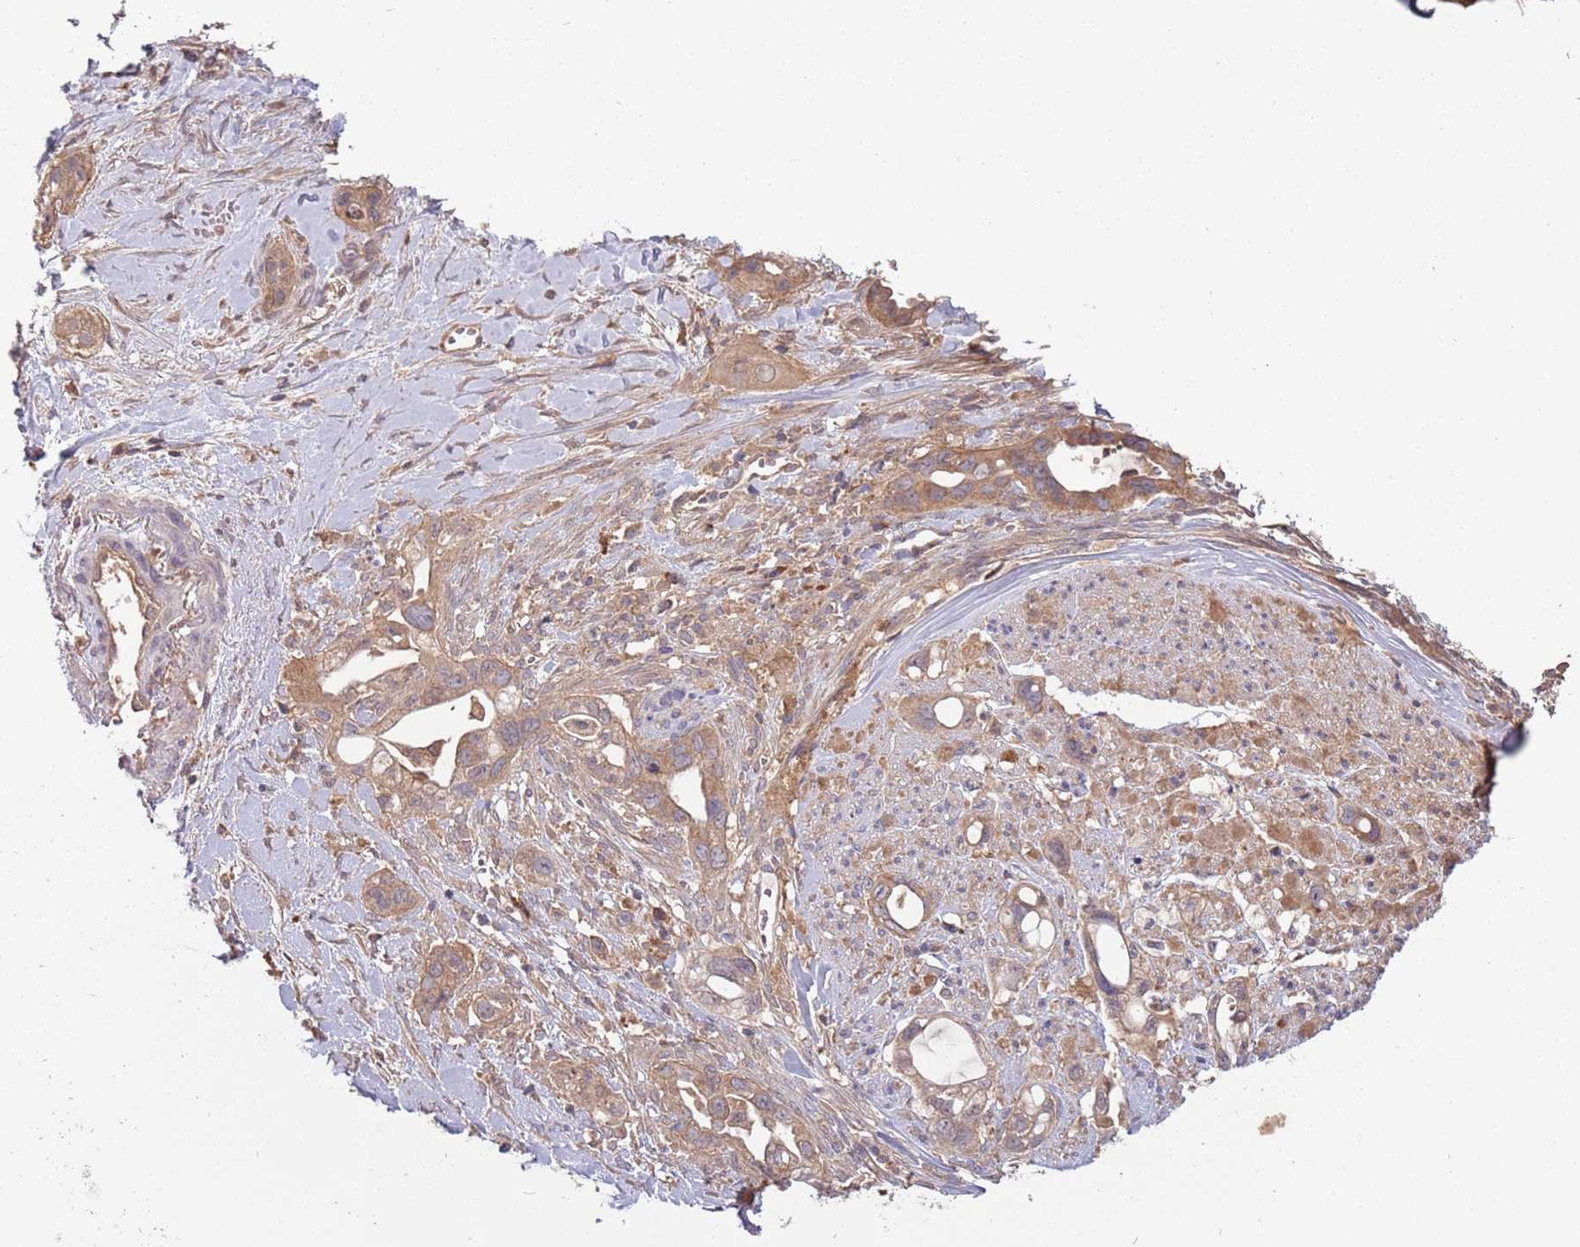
{"staining": {"intensity": "moderate", "quantity": ">75%", "location": "cytoplasmic/membranous"}, "tissue": "pancreatic cancer", "cell_type": "Tumor cells", "image_type": "cancer", "snomed": [{"axis": "morphology", "description": "Adenocarcinoma, NOS"}, {"axis": "topography", "description": "Pancreas"}], "caption": "Immunohistochemistry (IHC) of human pancreatic adenocarcinoma displays medium levels of moderate cytoplasmic/membranous expression in about >75% of tumor cells. (DAB (3,3'-diaminobenzidine) = brown stain, brightfield microscopy at high magnification).", "gene": "USP32", "patient": {"sex": "male", "age": 44}}